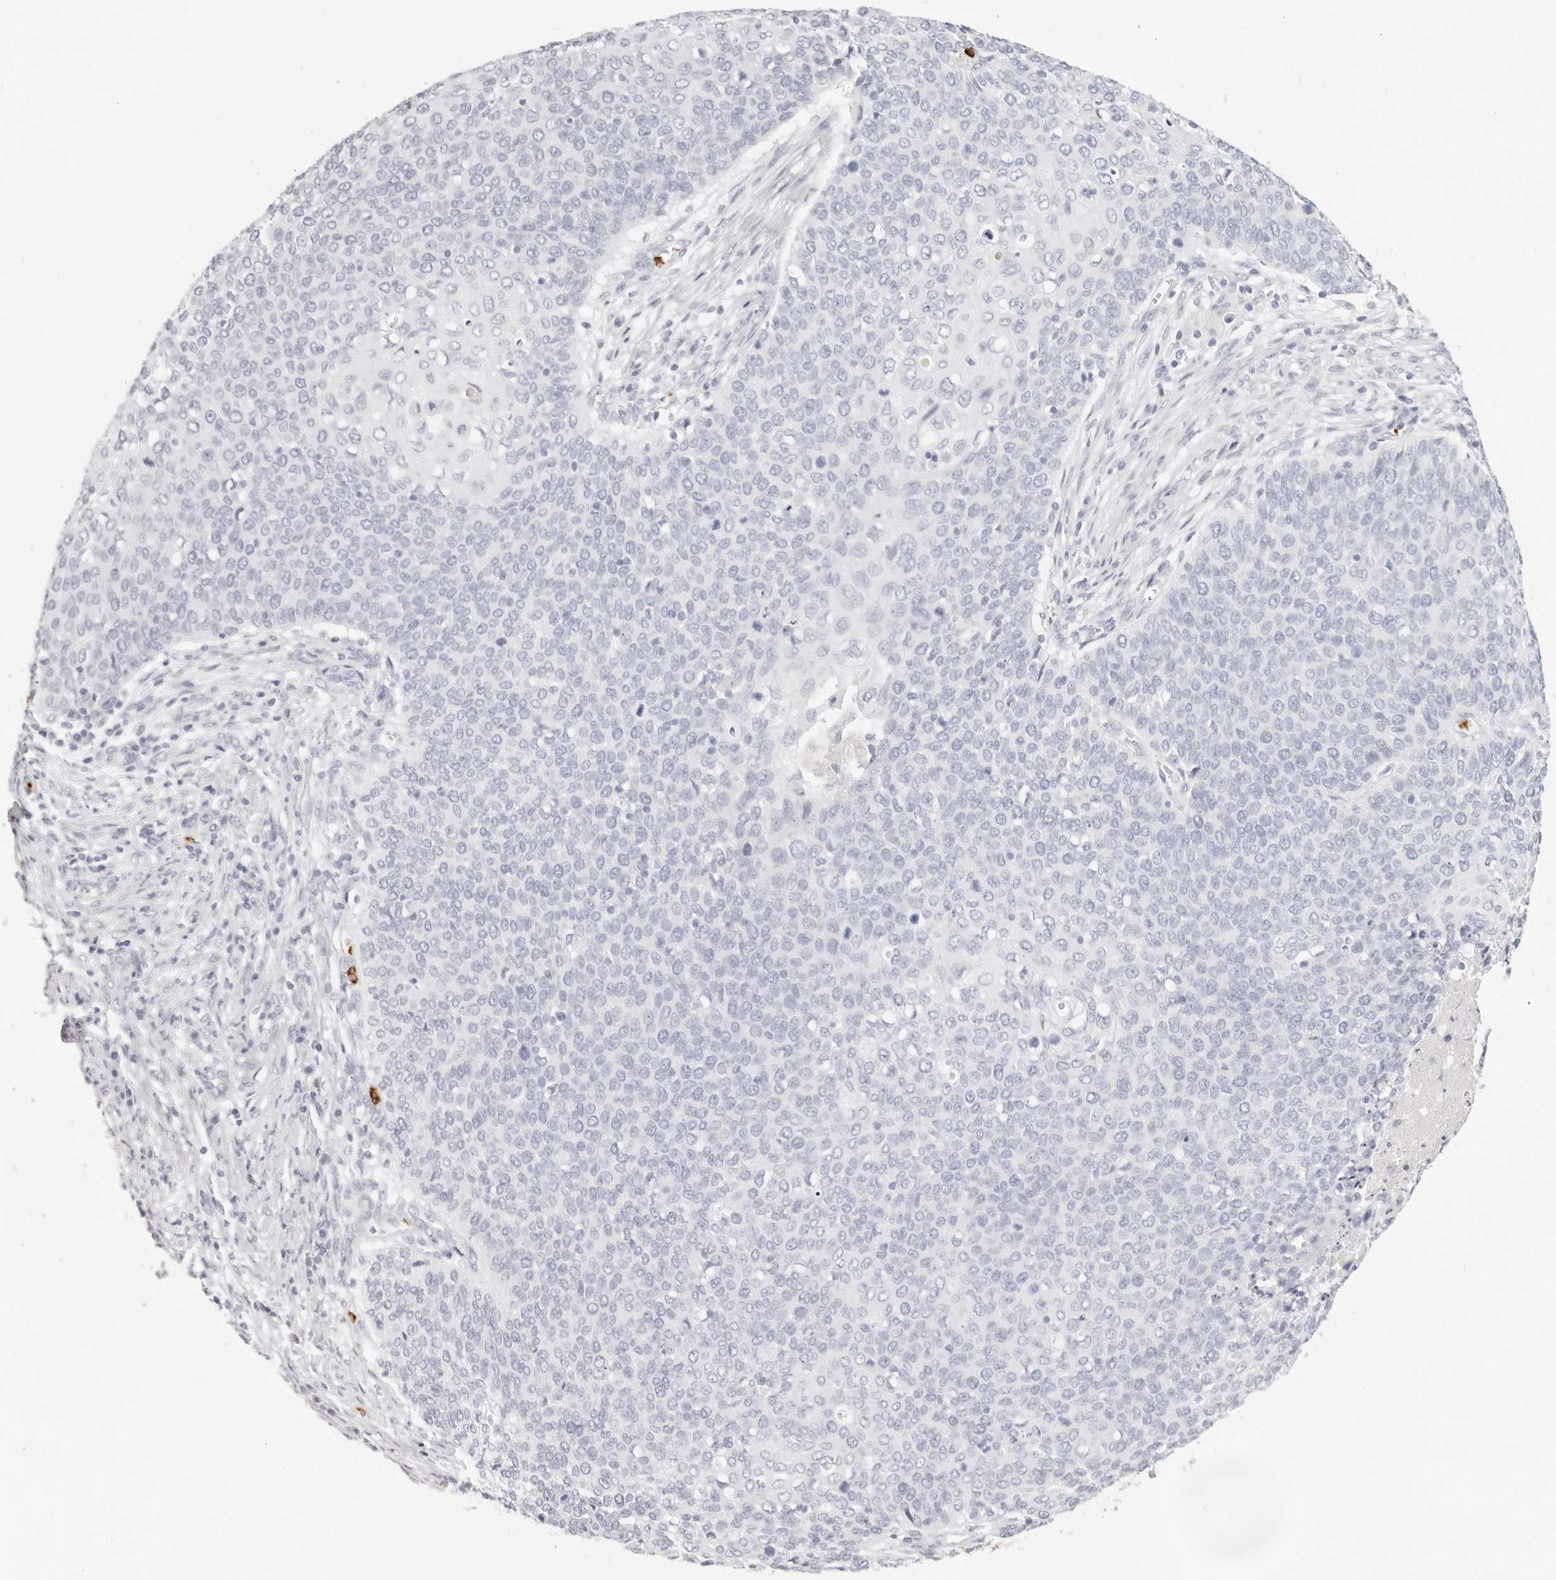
{"staining": {"intensity": "negative", "quantity": "none", "location": "none"}, "tissue": "cervical cancer", "cell_type": "Tumor cells", "image_type": "cancer", "snomed": [{"axis": "morphology", "description": "Squamous cell carcinoma, NOS"}, {"axis": "topography", "description": "Cervix"}], "caption": "The photomicrograph reveals no staining of tumor cells in cervical cancer.", "gene": "CAMP", "patient": {"sex": "female", "age": 39}}